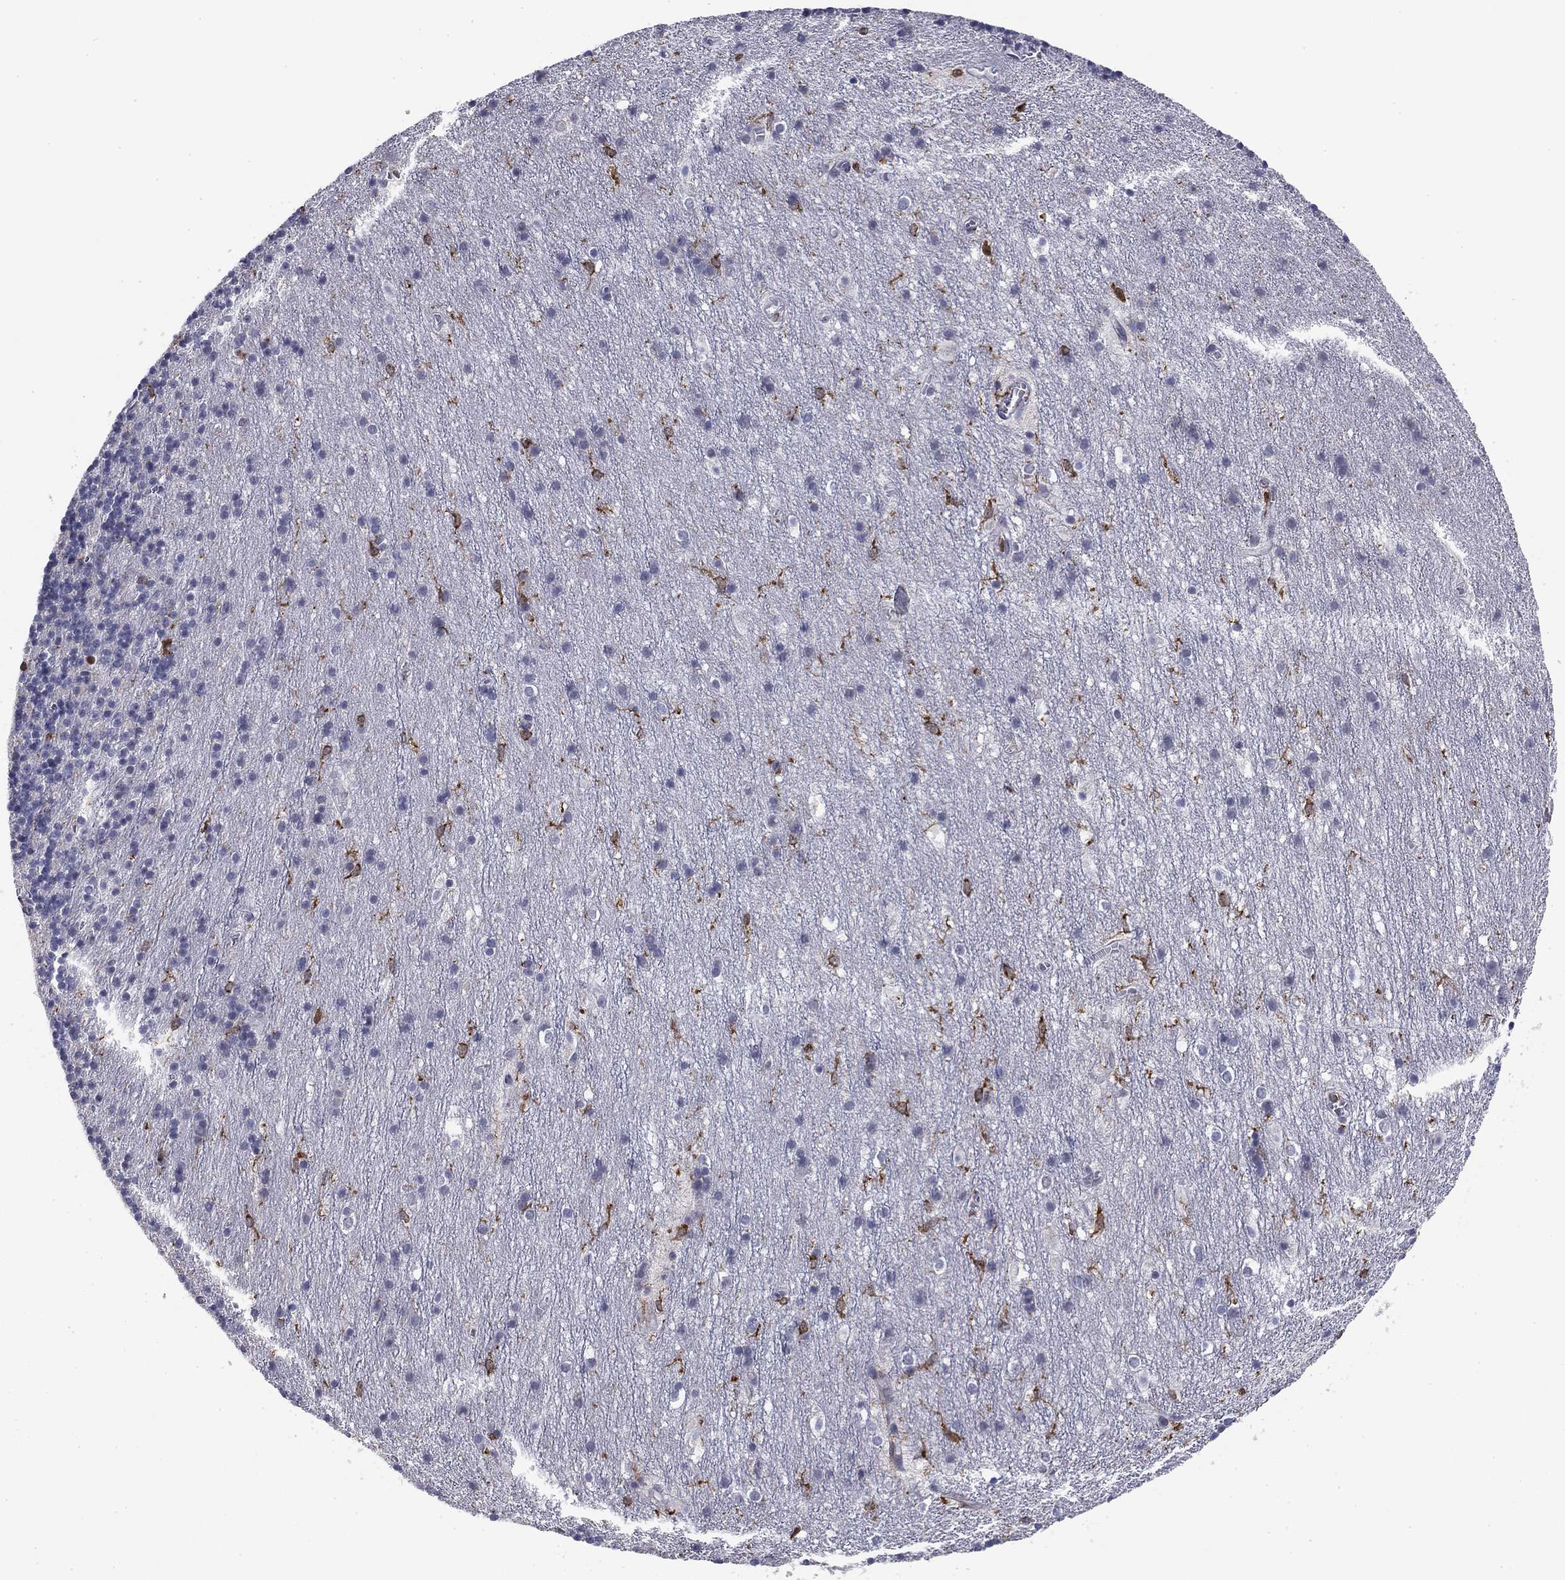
{"staining": {"intensity": "negative", "quantity": "none", "location": "none"}, "tissue": "cerebellum", "cell_type": "Cells in granular layer", "image_type": "normal", "snomed": [{"axis": "morphology", "description": "Normal tissue, NOS"}, {"axis": "topography", "description": "Cerebellum"}], "caption": "This is a histopathology image of IHC staining of unremarkable cerebellum, which shows no positivity in cells in granular layer. (Stains: DAB immunohistochemistry (IHC) with hematoxylin counter stain, Microscopy: brightfield microscopy at high magnification).", "gene": "PLCB2", "patient": {"sex": "male", "age": 70}}